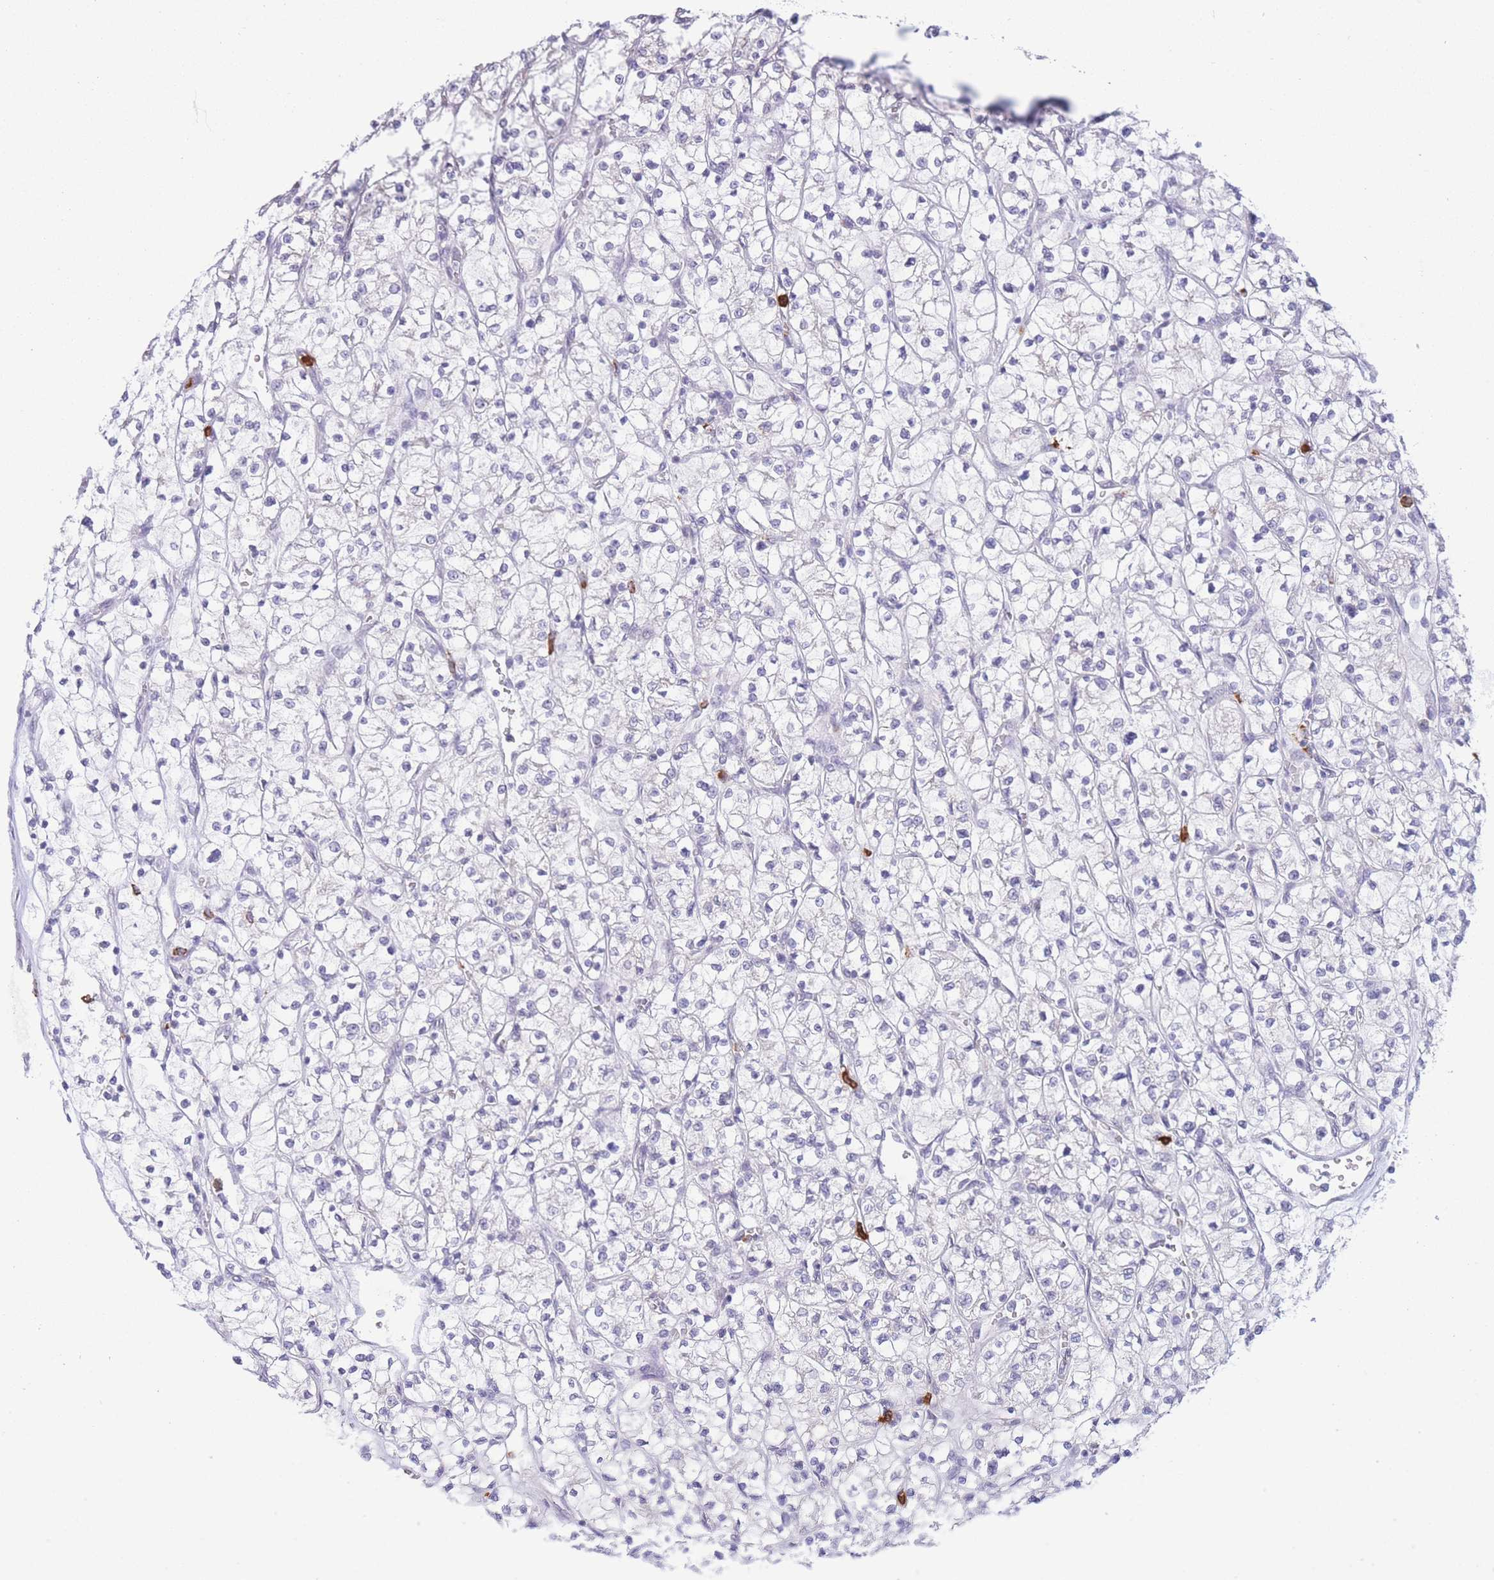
{"staining": {"intensity": "negative", "quantity": "none", "location": "none"}, "tissue": "renal cancer", "cell_type": "Tumor cells", "image_type": "cancer", "snomed": [{"axis": "morphology", "description": "Adenocarcinoma, NOS"}, {"axis": "topography", "description": "Kidney"}], "caption": "DAB (3,3'-diaminobenzidine) immunohistochemical staining of renal cancer (adenocarcinoma) displays no significant positivity in tumor cells.", "gene": "LCLAT1", "patient": {"sex": "female", "age": 64}}